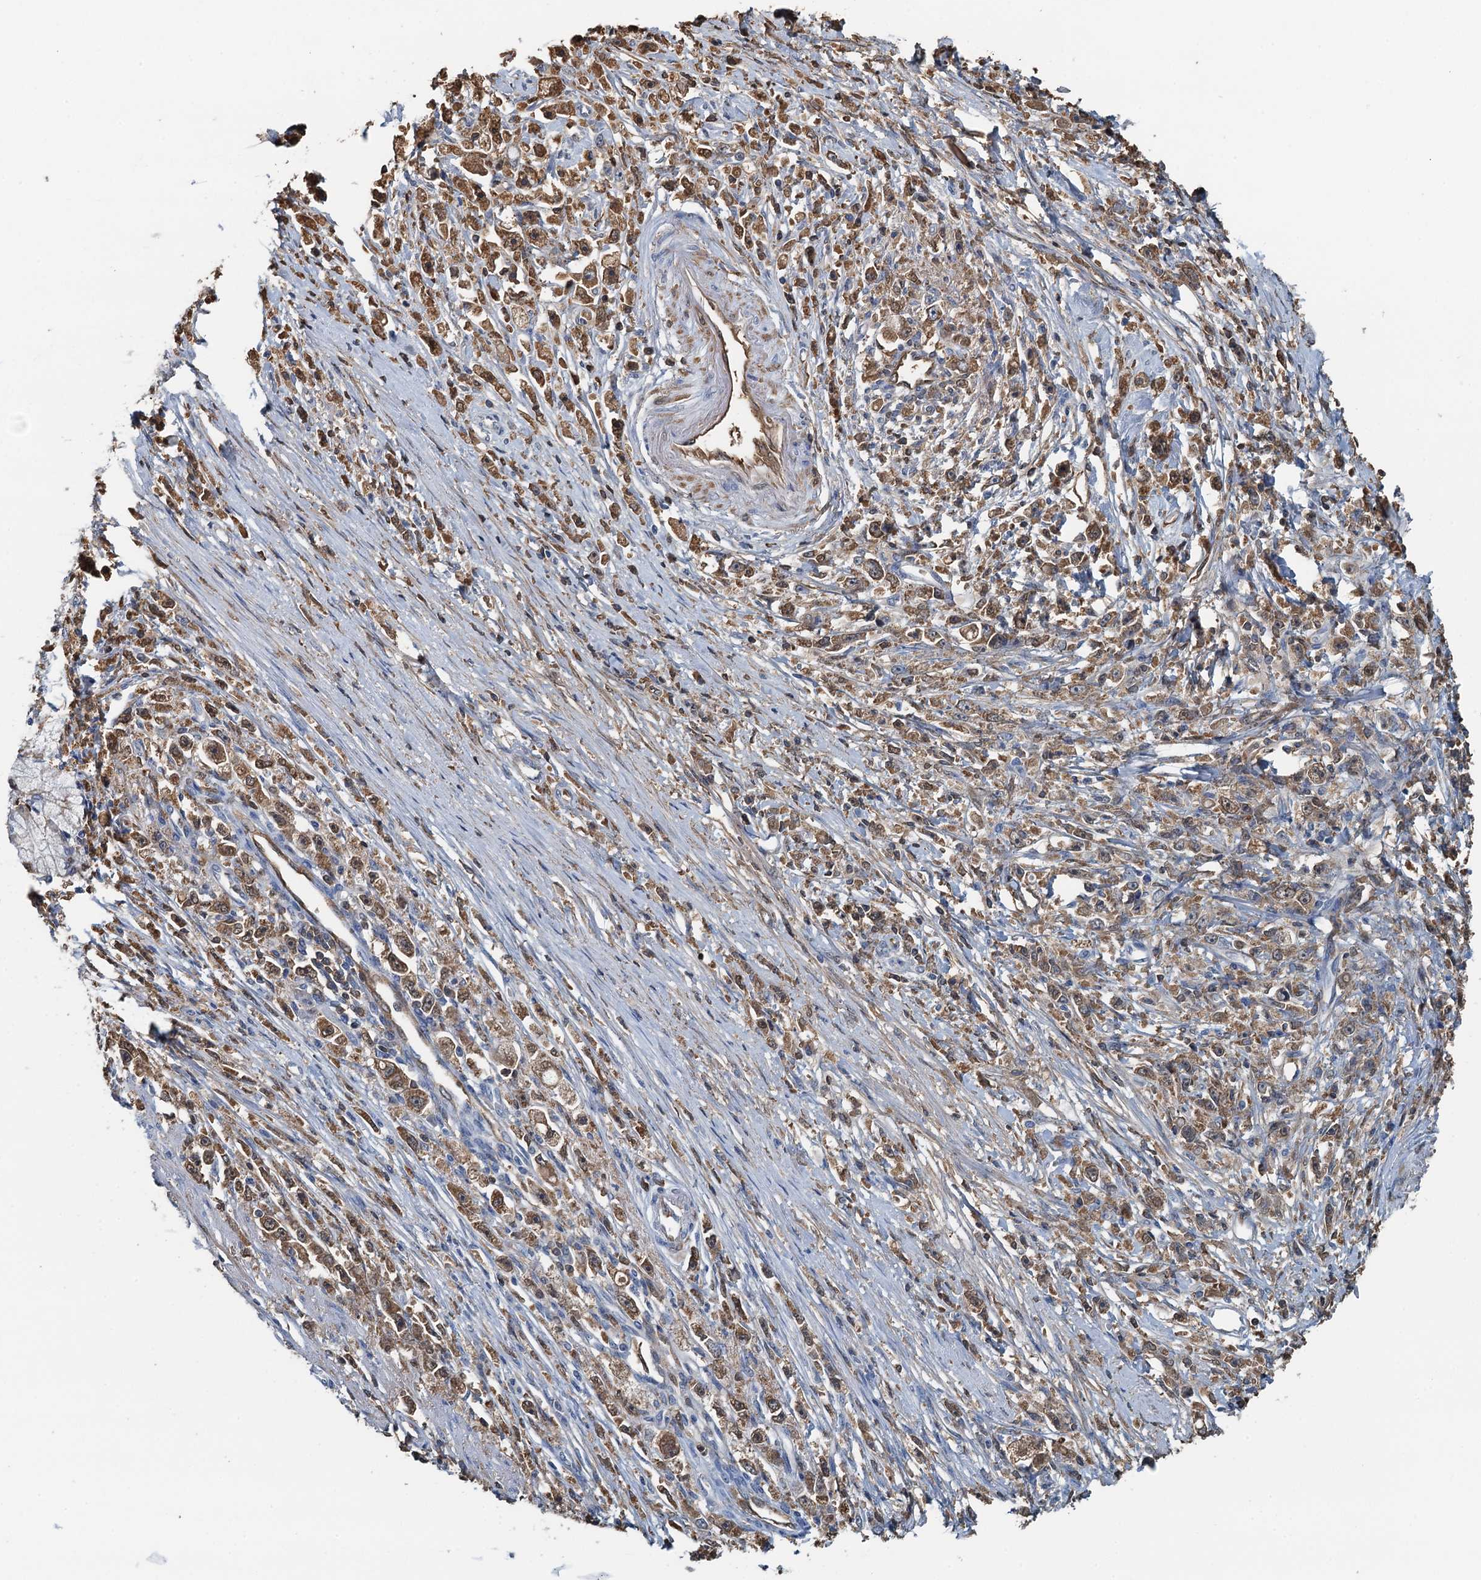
{"staining": {"intensity": "moderate", "quantity": ">75%", "location": "cytoplasmic/membranous"}, "tissue": "stomach cancer", "cell_type": "Tumor cells", "image_type": "cancer", "snomed": [{"axis": "morphology", "description": "Adenocarcinoma, NOS"}, {"axis": "topography", "description": "Stomach"}], "caption": "Adenocarcinoma (stomach) was stained to show a protein in brown. There is medium levels of moderate cytoplasmic/membranous staining in about >75% of tumor cells. The protein of interest is stained brown, and the nuclei are stained in blue (DAB IHC with brightfield microscopy, high magnification).", "gene": "LSM14B", "patient": {"sex": "female", "age": 59}}